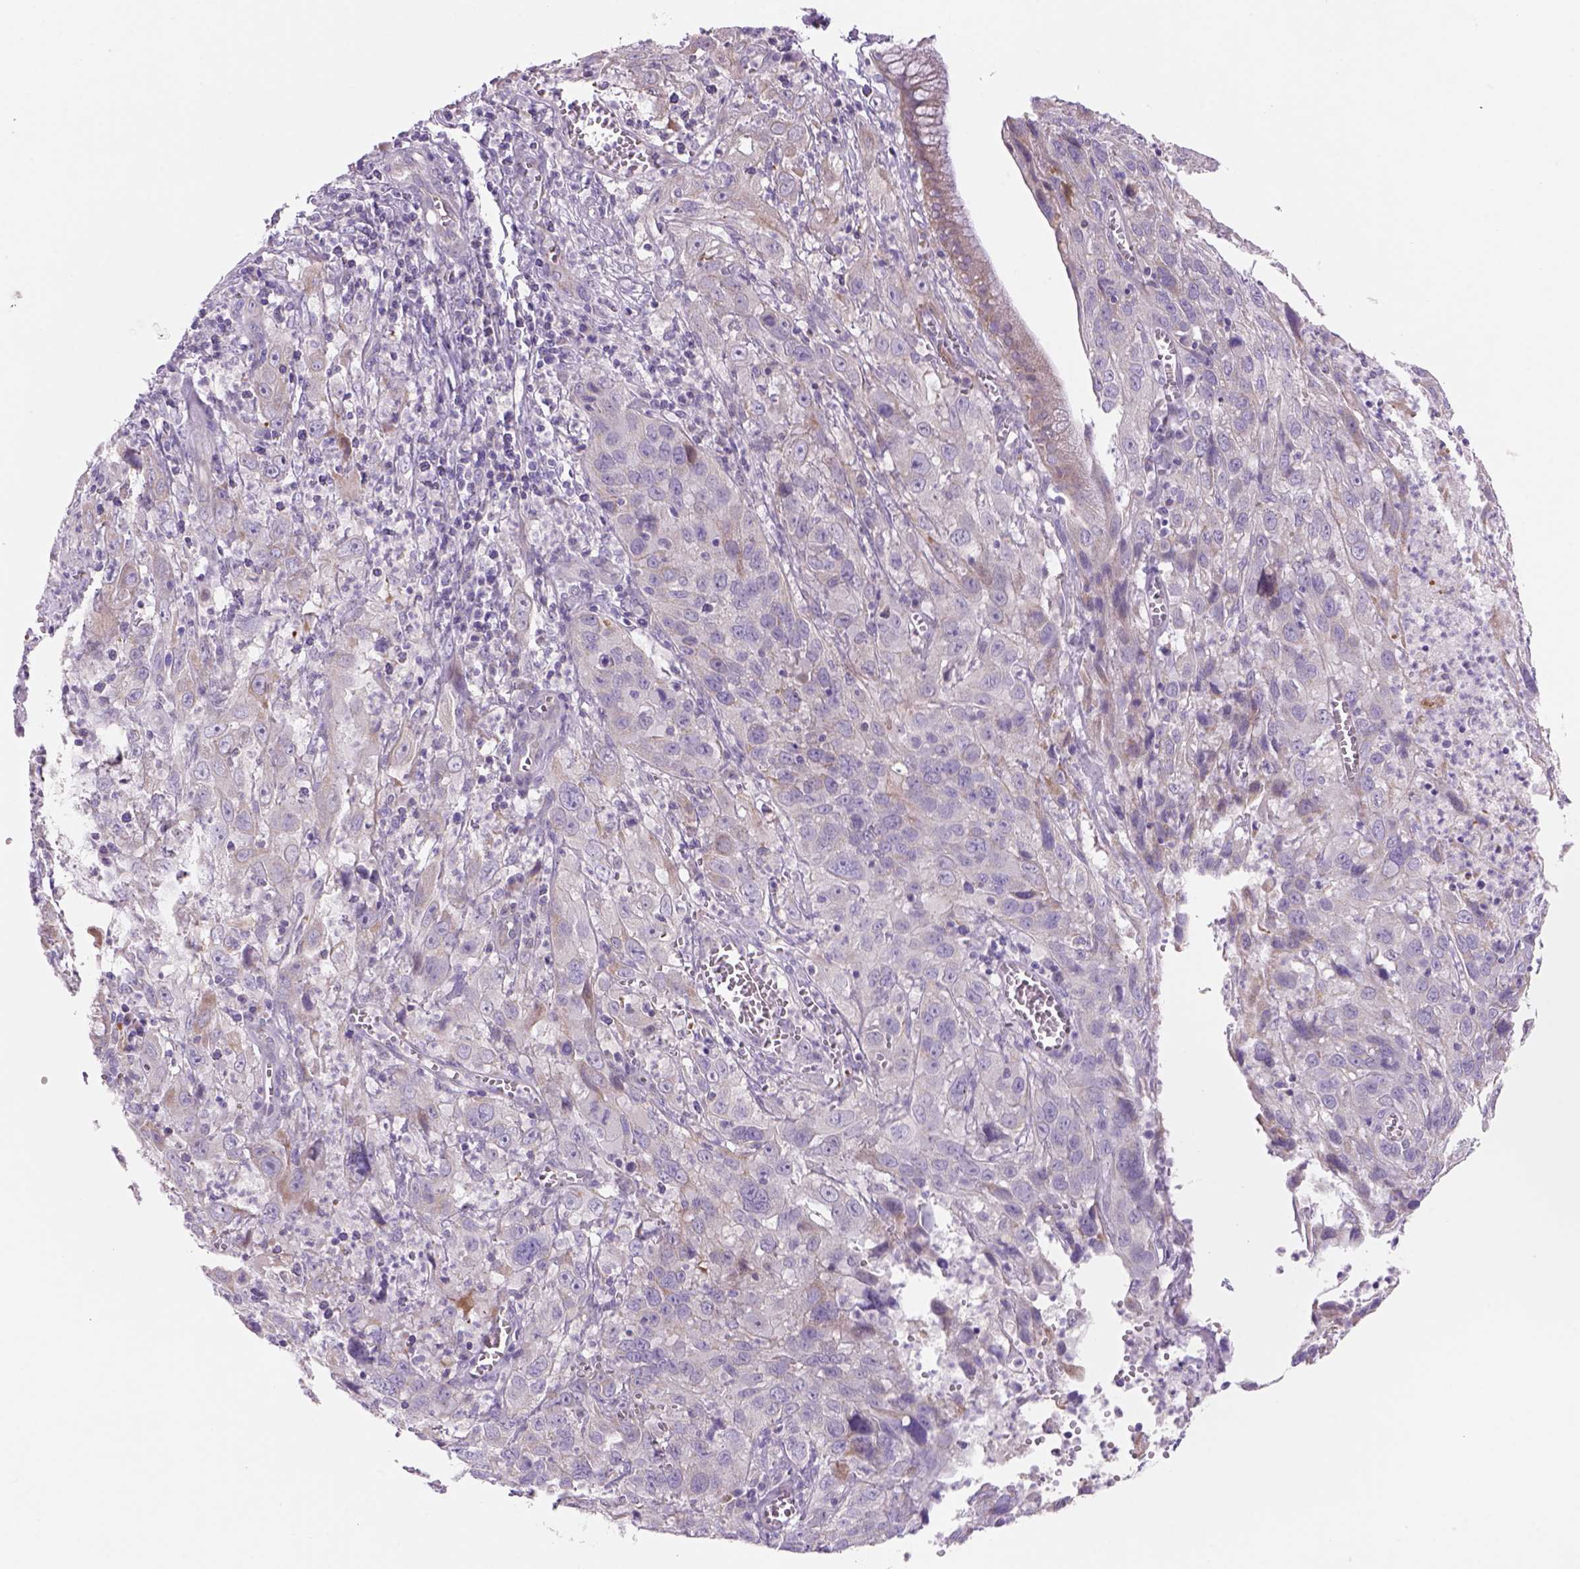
{"staining": {"intensity": "negative", "quantity": "none", "location": "none"}, "tissue": "cervical cancer", "cell_type": "Tumor cells", "image_type": "cancer", "snomed": [{"axis": "morphology", "description": "Squamous cell carcinoma, NOS"}, {"axis": "topography", "description": "Cervix"}], "caption": "DAB immunohistochemical staining of cervical cancer reveals no significant expression in tumor cells.", "gene": "ADGRV1", "patient": {"sex": "female", "age": 32}}